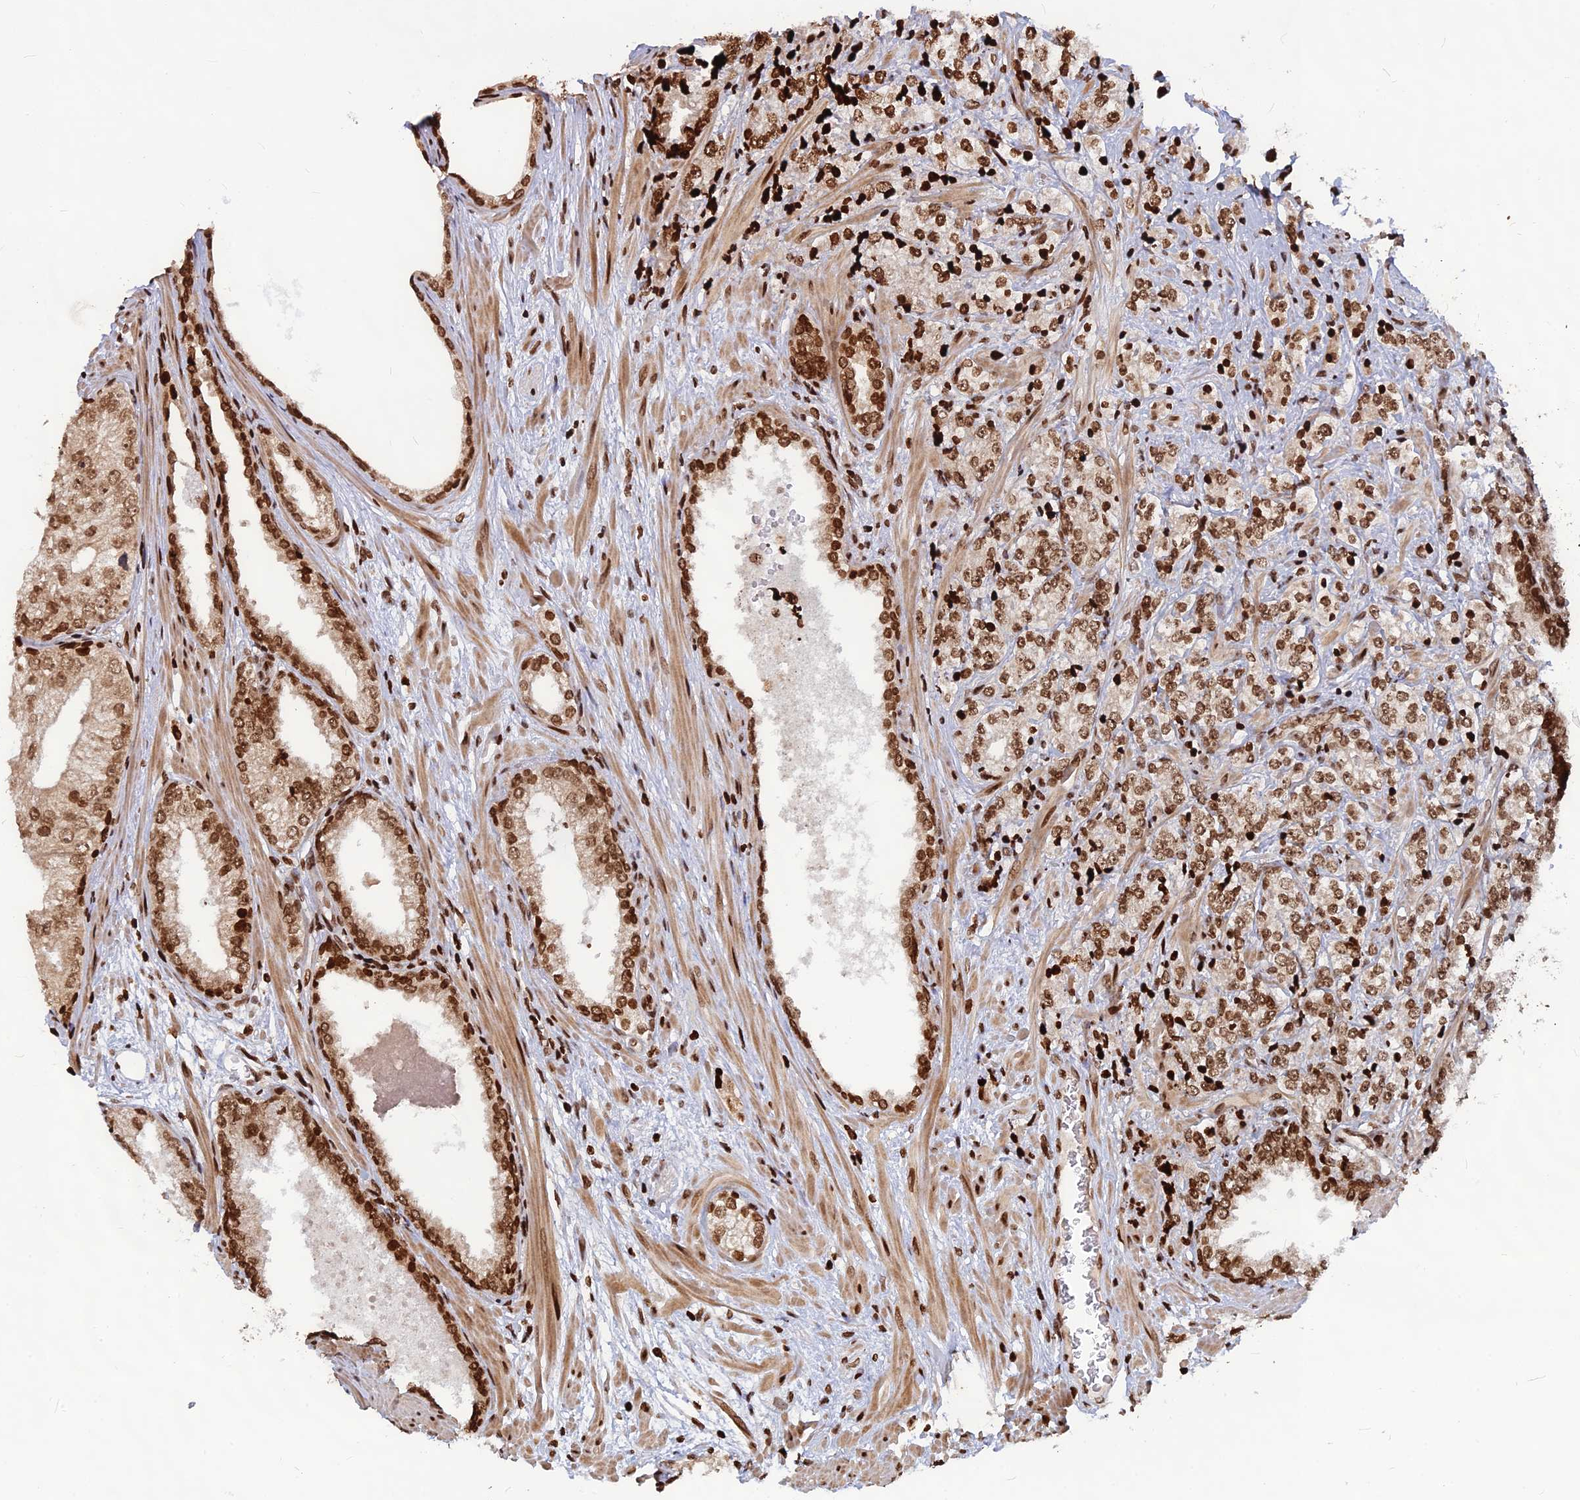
{"staining": {"intensity": "moderate", "quantity": ">75%", "location": "nuclear"}, "tissue": "prostate cancer", "cell_type": "Tumor cells", "image_type": "cancer", "snomed": [{"axis": "morphology", "description": "Adenocarcinoma, High grade"}, {"axis": "topography", "description": "Prostate"}], "caption": "Immunohistochemical staining of human prostate cancer displays medium levels of moderate nuclear protein staining in approximately >75% of tumor cells.", "gene": "TET2", "patient": {"sex": "male", "age": 69}}